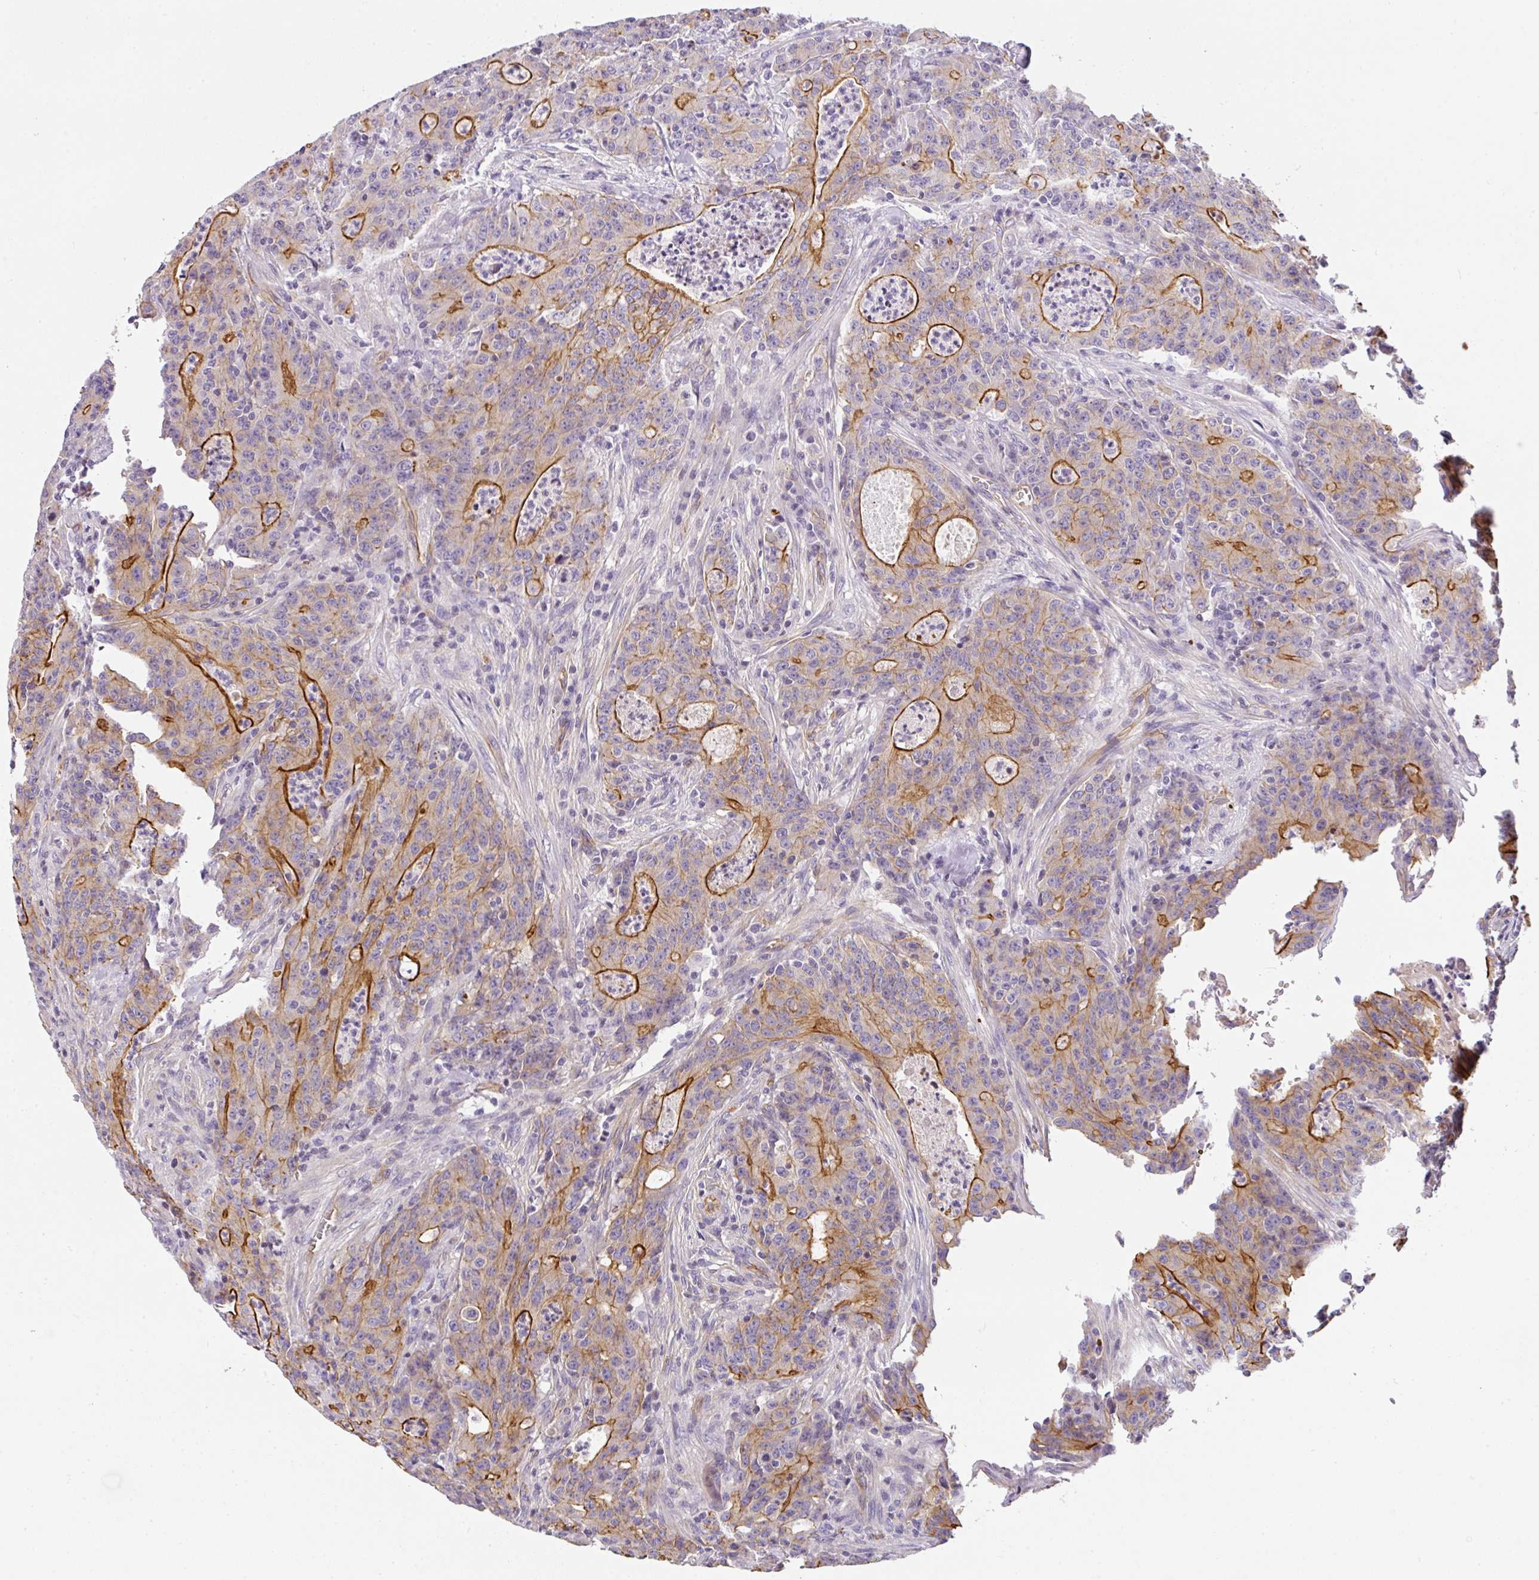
{"staining": {"intensity": "moderate", "quantity": "25%-75%", "location": "cytoplasmic/membranous"}, "tissue": "colorectal cancer", "cell_type": "Tumor cells", "image_type": "cancer", "snomed": [{"axis": "morphology", "description": "Adenocarcinoma, NOS"}, {"axis": "topography", "description": "Colon"}], "caption": "Immunohistochemistry photomicrograph of human colorectal cancer (adenocarcinoma) stained for a protein (brown), which exhibits medium levels of moderate cytoplasmic/membranous positivity in approximately 25%-75% of tumor cells.", "gene": "OR11H4", "patient": {"sex": "male", "age": 83}}